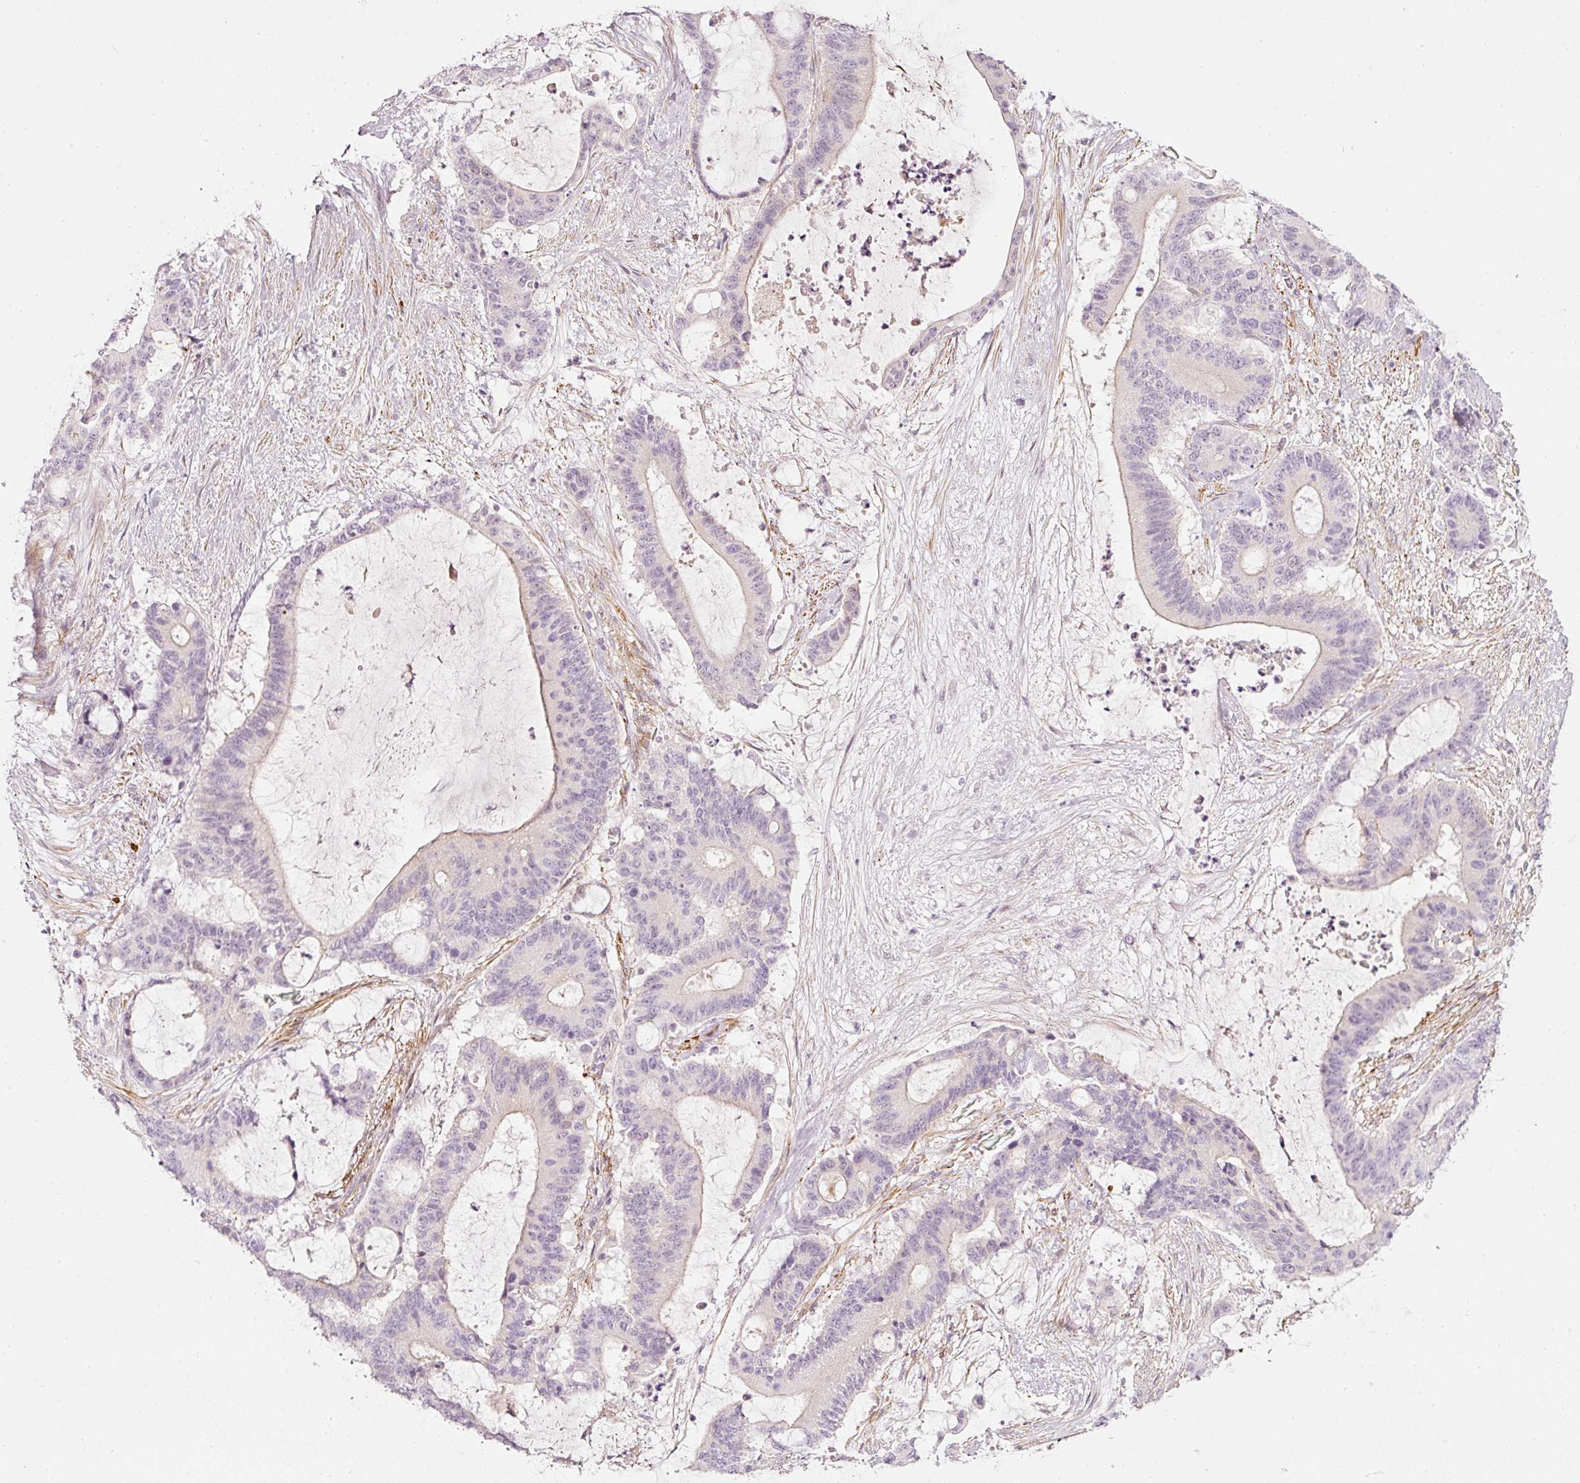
{"staining": {"intensity": "negative", "quantity": "none", "location": "none"}, "tissue": "liver cancer", "cell_type": "Tumor cells", "image_type": "cancer", "snomed": [{"axis": "morphology", "description": "Normal tissue, NOS"}, {"axis": "morphology", "description": "Cholangiocarcinoma"}, {"axis": "topography", "description": "Liver"}, {"axis": "topography", "description": "Peripheral nerve tissue"}], "caption": "The image demonstrates no staining of tumor cells in liver cancer. (DAB immunohistochemistry (IHC) visualized using brightfield microscopy, high magnification).", "gene": "TOGARAM1", "patient": {"sex": "female", "age": 73}}